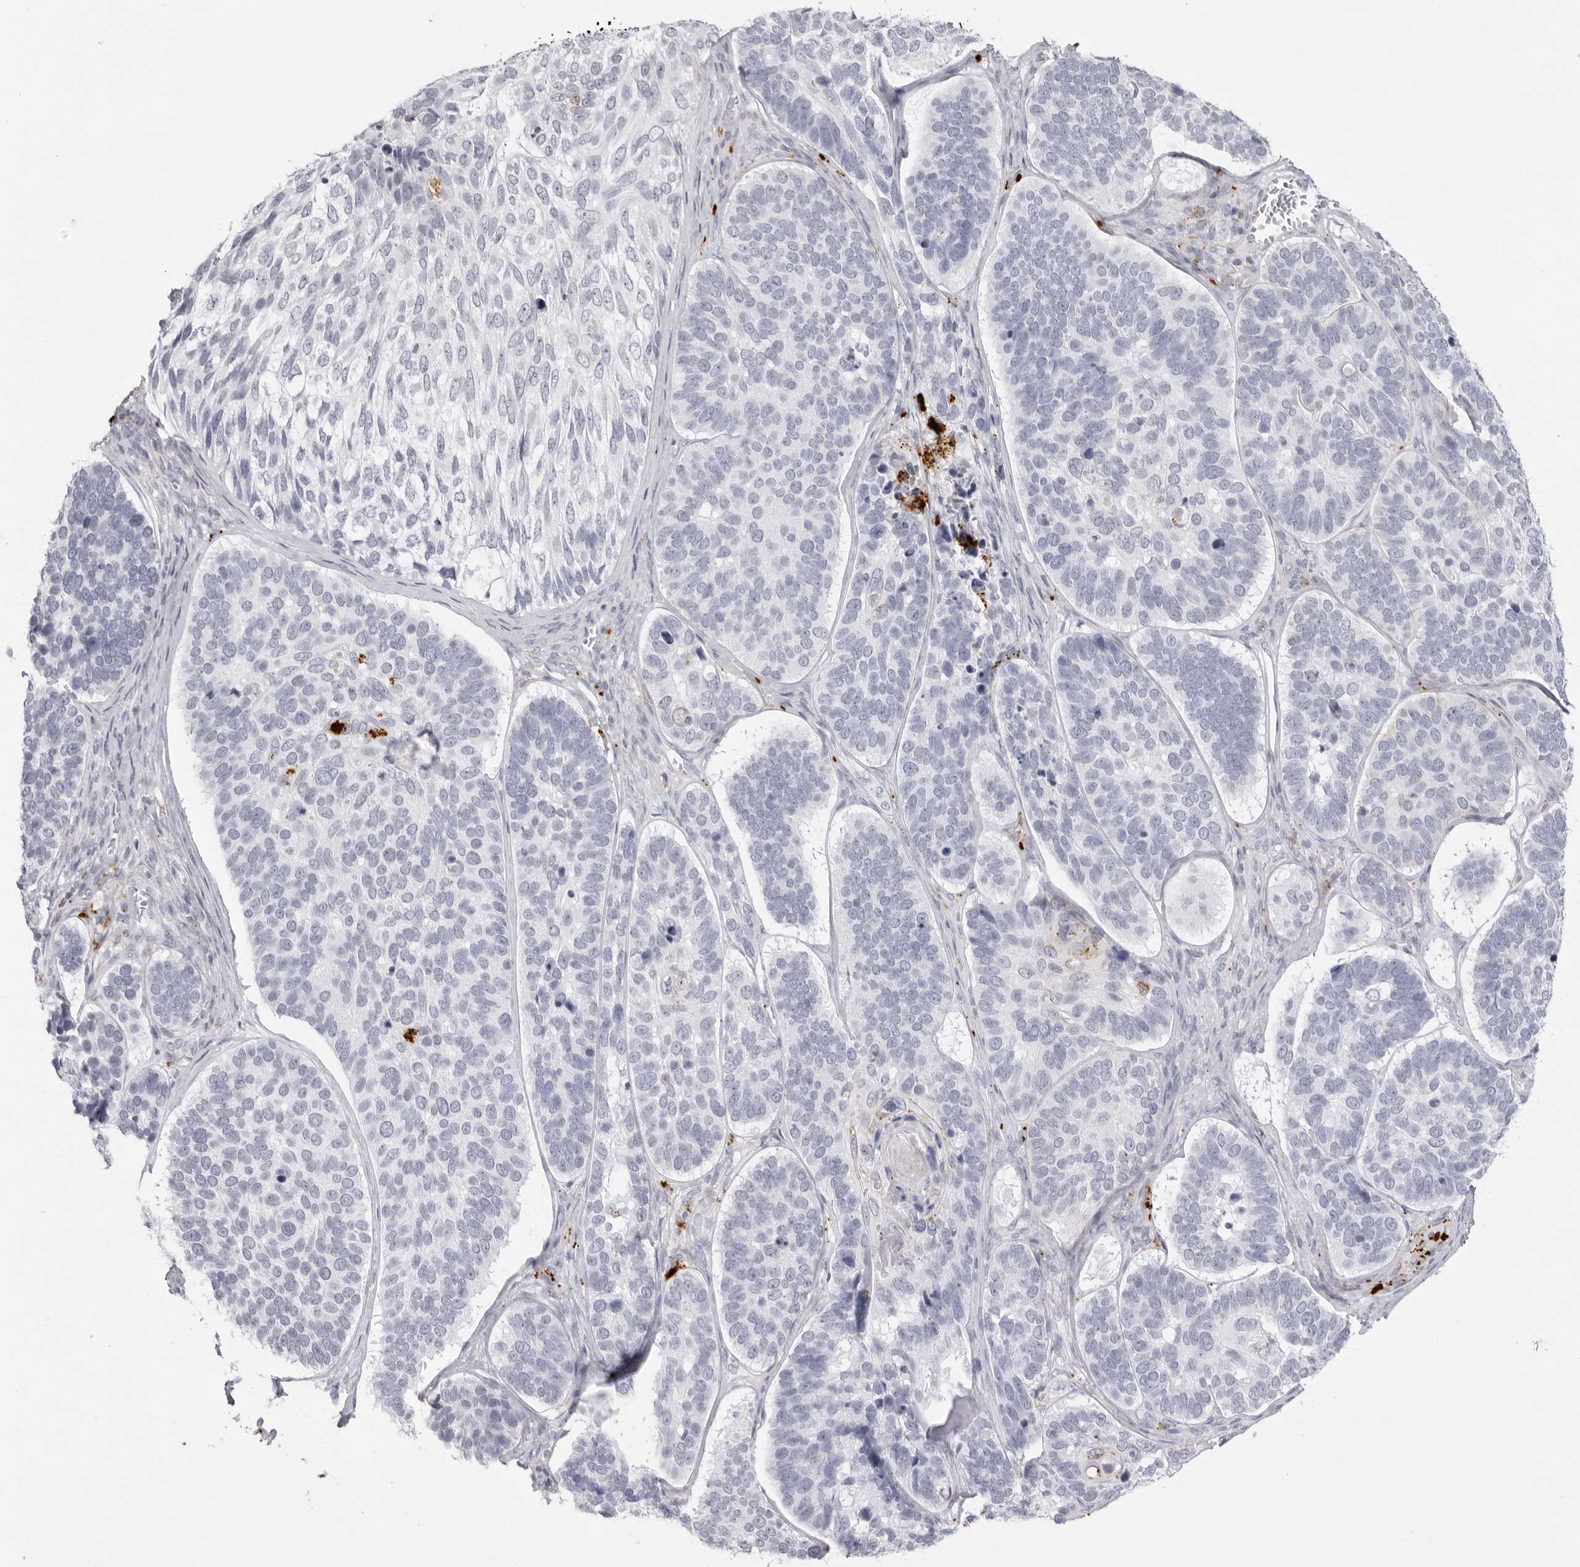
{"staining": {"intensity": "negative", "quantity": "none", "location": "none"}, "tissue": "skin cancer", "cell_type": "Tumor cells", "image_type": "cancer", "snomed": [{"axis": "morphology", "description": "Basal cell carcinoma"}, {"axis": "topography", "description": "Skin"}], "caption": "The micrograph reveals no staining of tumor cells in skin cancer. Brightfield microscopy of immunohistochemistry (IHC) stained with DAB (3,3'-diaminobenzidine) (brown) and hematoxylin (blue), captured at high magnification.", "gene": "IL25", "patient": {"sex": "male", "age": 62}}